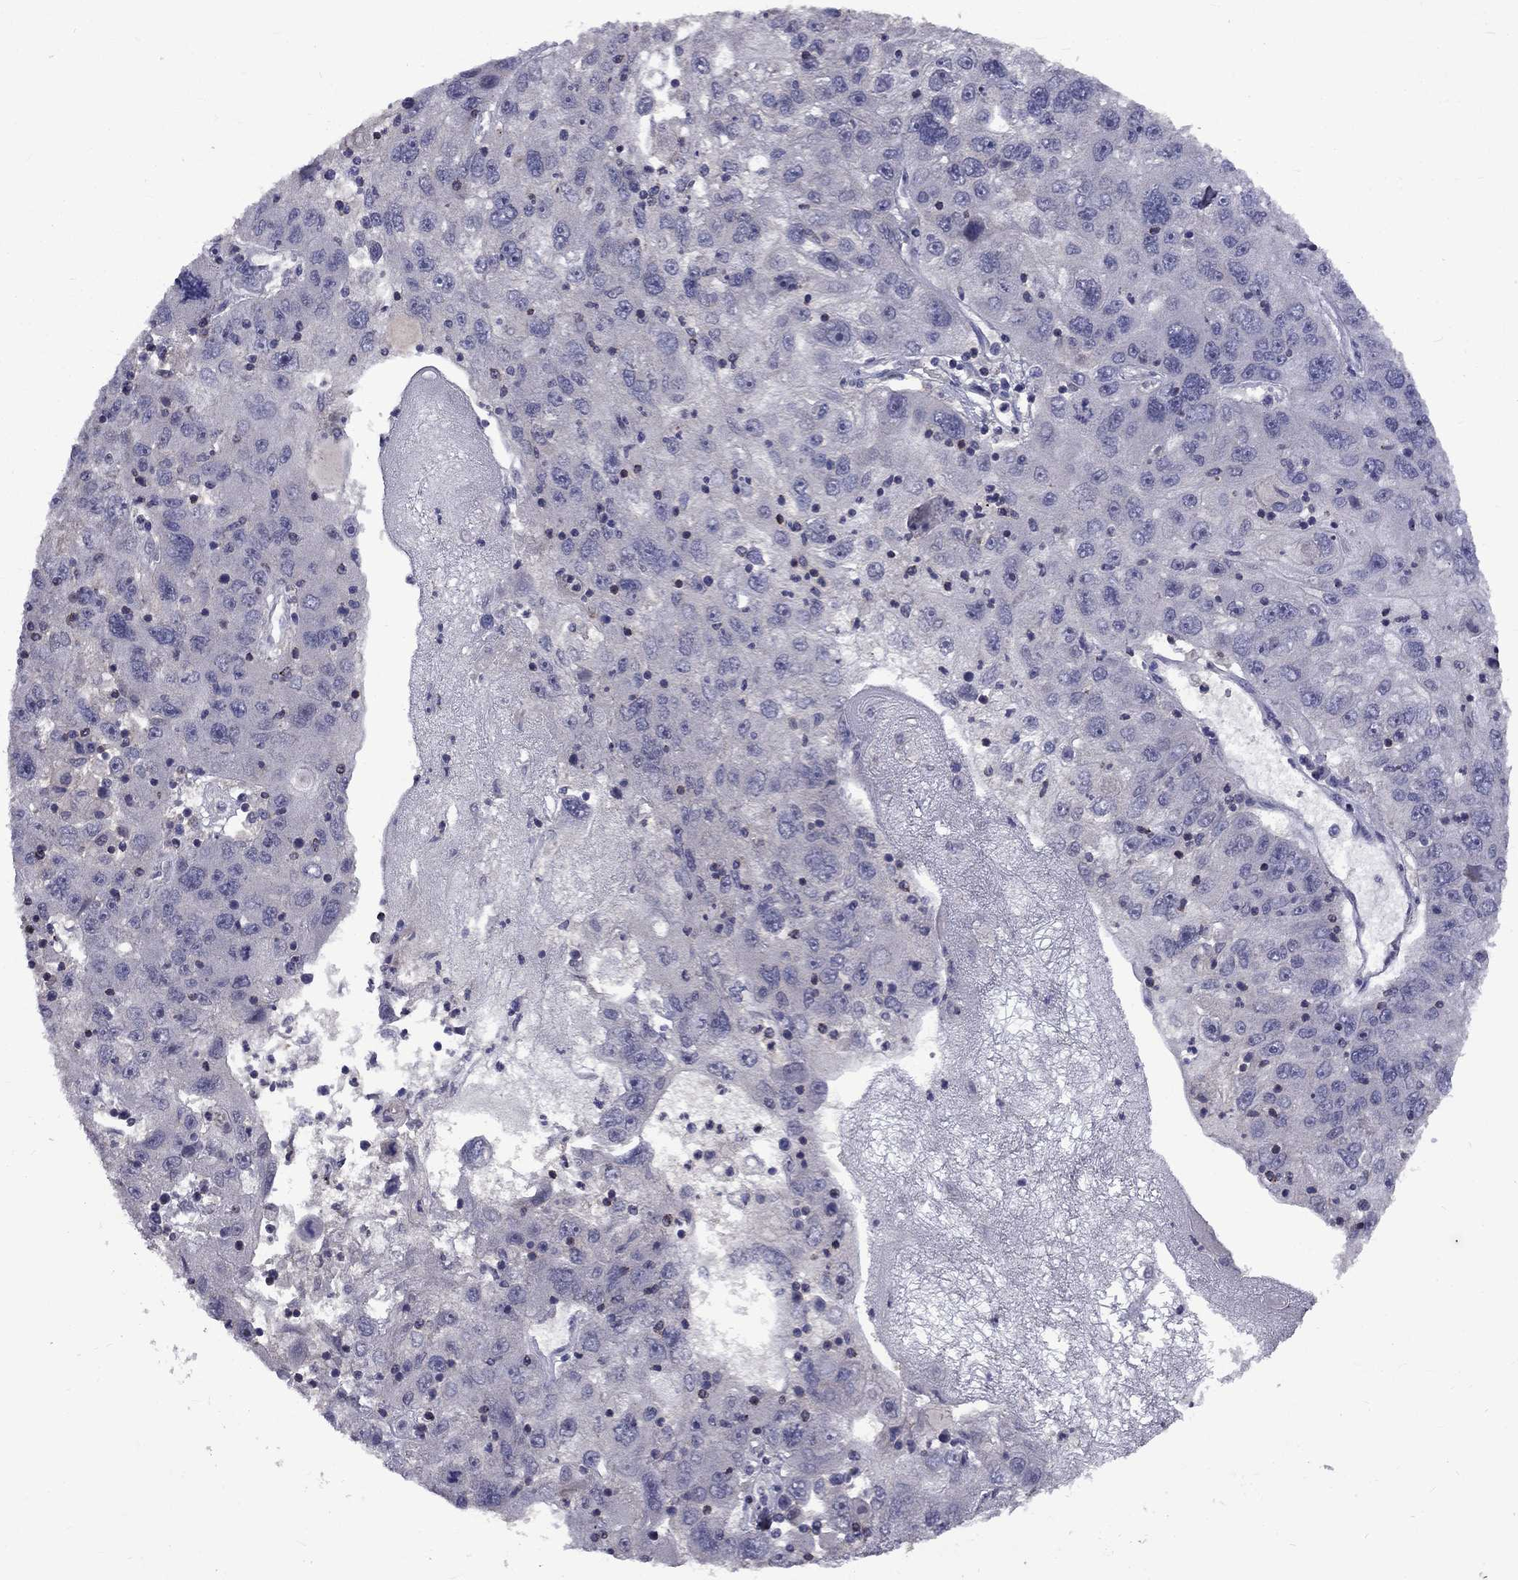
{"staining": {"intensity": "negative", "quantity": "none", "location": "none"}, "tissue": "stomach cancer", "cell_type": "Tumor cells", "image_type": "cancer", "snomed": [{"axis": "morphology", "description": "Adenocarcinoma, NOS"}, {"axis": "topography", "description": "Stomach"}], "caption": "IHC of stomach cancer demonstrates no expression in tumor cells.", "gene": "SNTA1", "patient": {"sex": "male", "age": 56}}